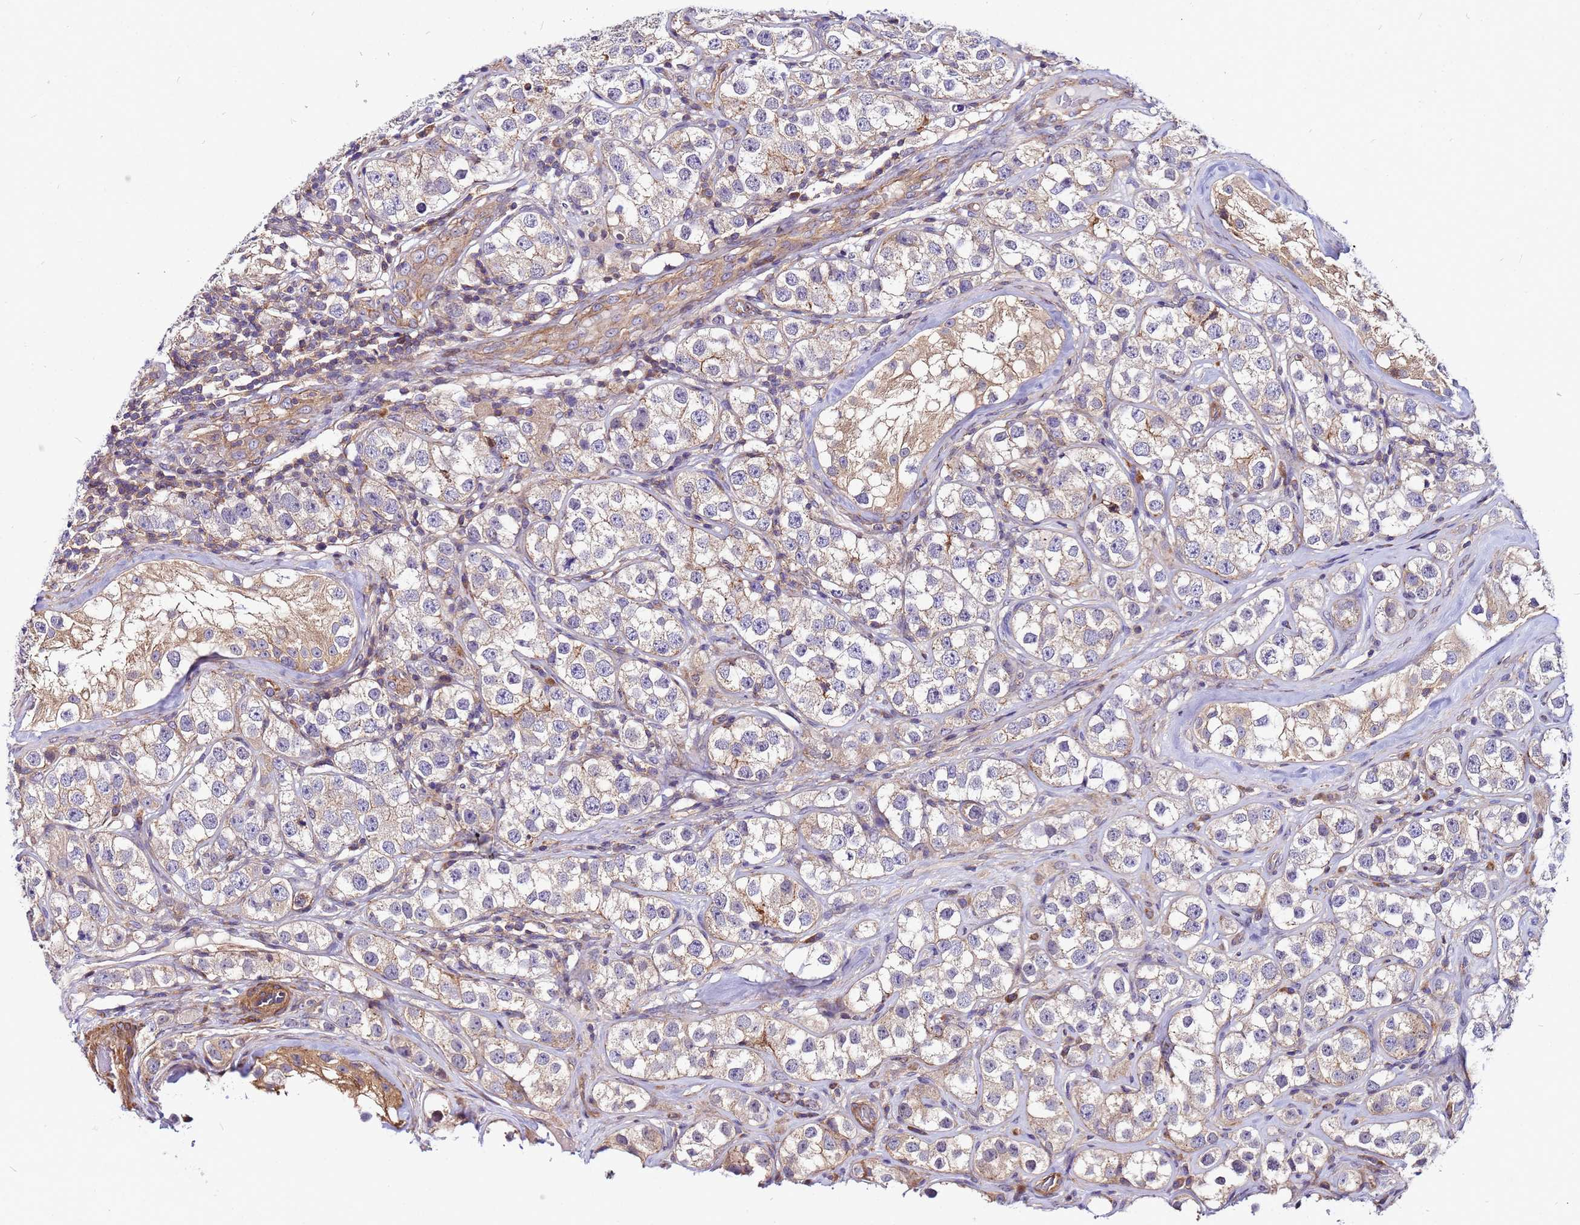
{"staining": {"intensity": "weak", "quantity": "<25%", "location": "cytoplasmic/membranous"}, "tissue": "testis cancer", "cell_type": "Tumor cells", "image_type": "cancer", "snomed": [{"axis": "morphology", "description": "Seminoma, NOS"}, {"axis": "topography", "description": "Testis"}], "caption": "Immunohistochemistry (IHC) micrograph of testis cancer (seminoma) stained for a protein (brown), which exhibits no staining in tumor cells.", "gene": "STK38", "patient": {"sex": "male", "age": 28}}